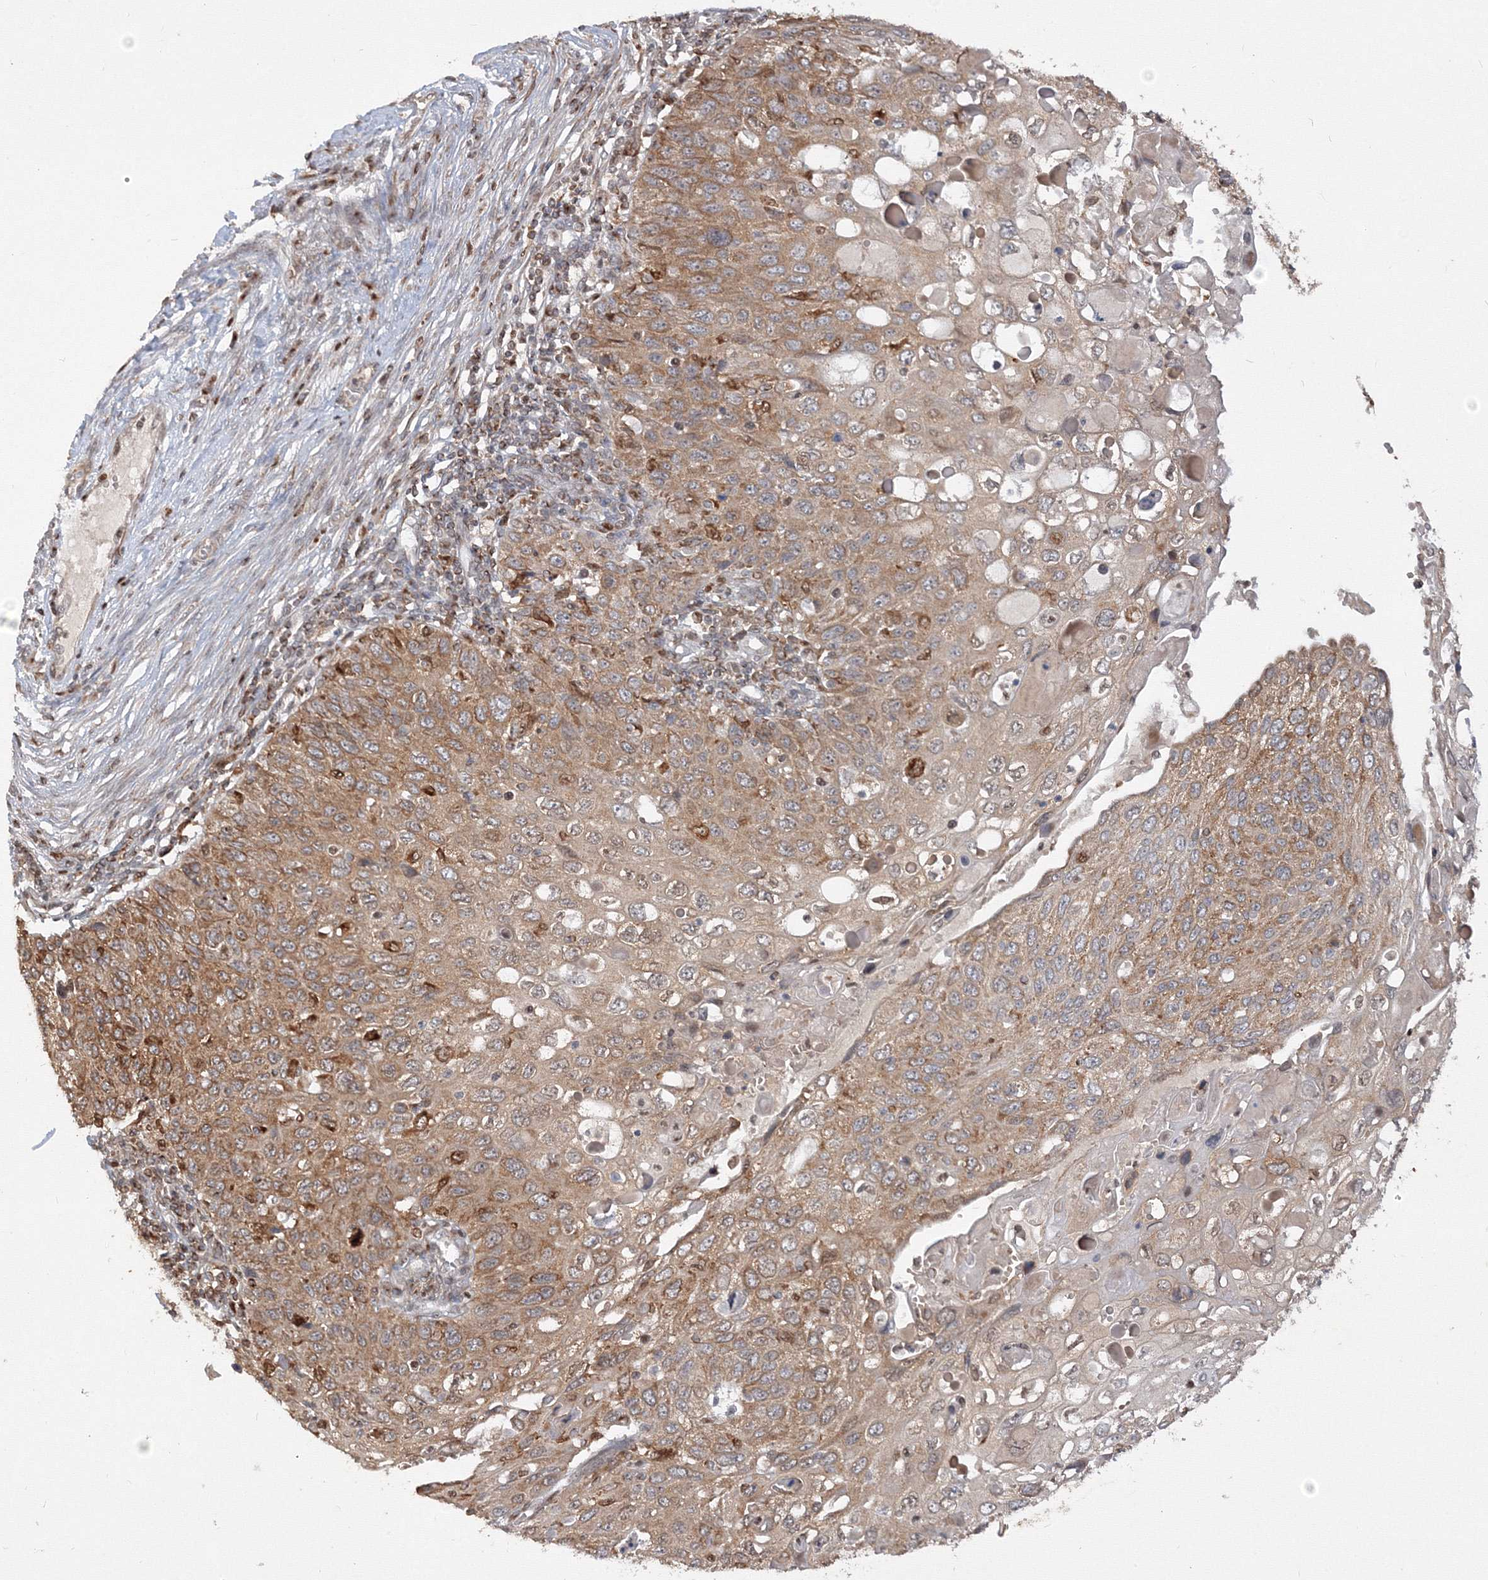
{"staining": {"intensity": "moderate", "quantity": ">75%", "location": "cytoplasmic/membranous"}, "tissue": "cervical cancer", "cell_type": "Tumor cells", "image_type": "cancer", "snomed": [{"axis": "morphology", "description": "Squamous cell carcinoma, NOS"}, {"axis": "topography", "description": "Cervix"}], "caption": "IHC histopathology image of squamous cell carcinoma (cervical) stained for a protein (brown), which exhibits medium levels of moderate cytoplasmic/membranous expression in approximately >75% of tumor cells.", "gene": "TMEM50B", "patient": {"sex": "female", "age": 70}}